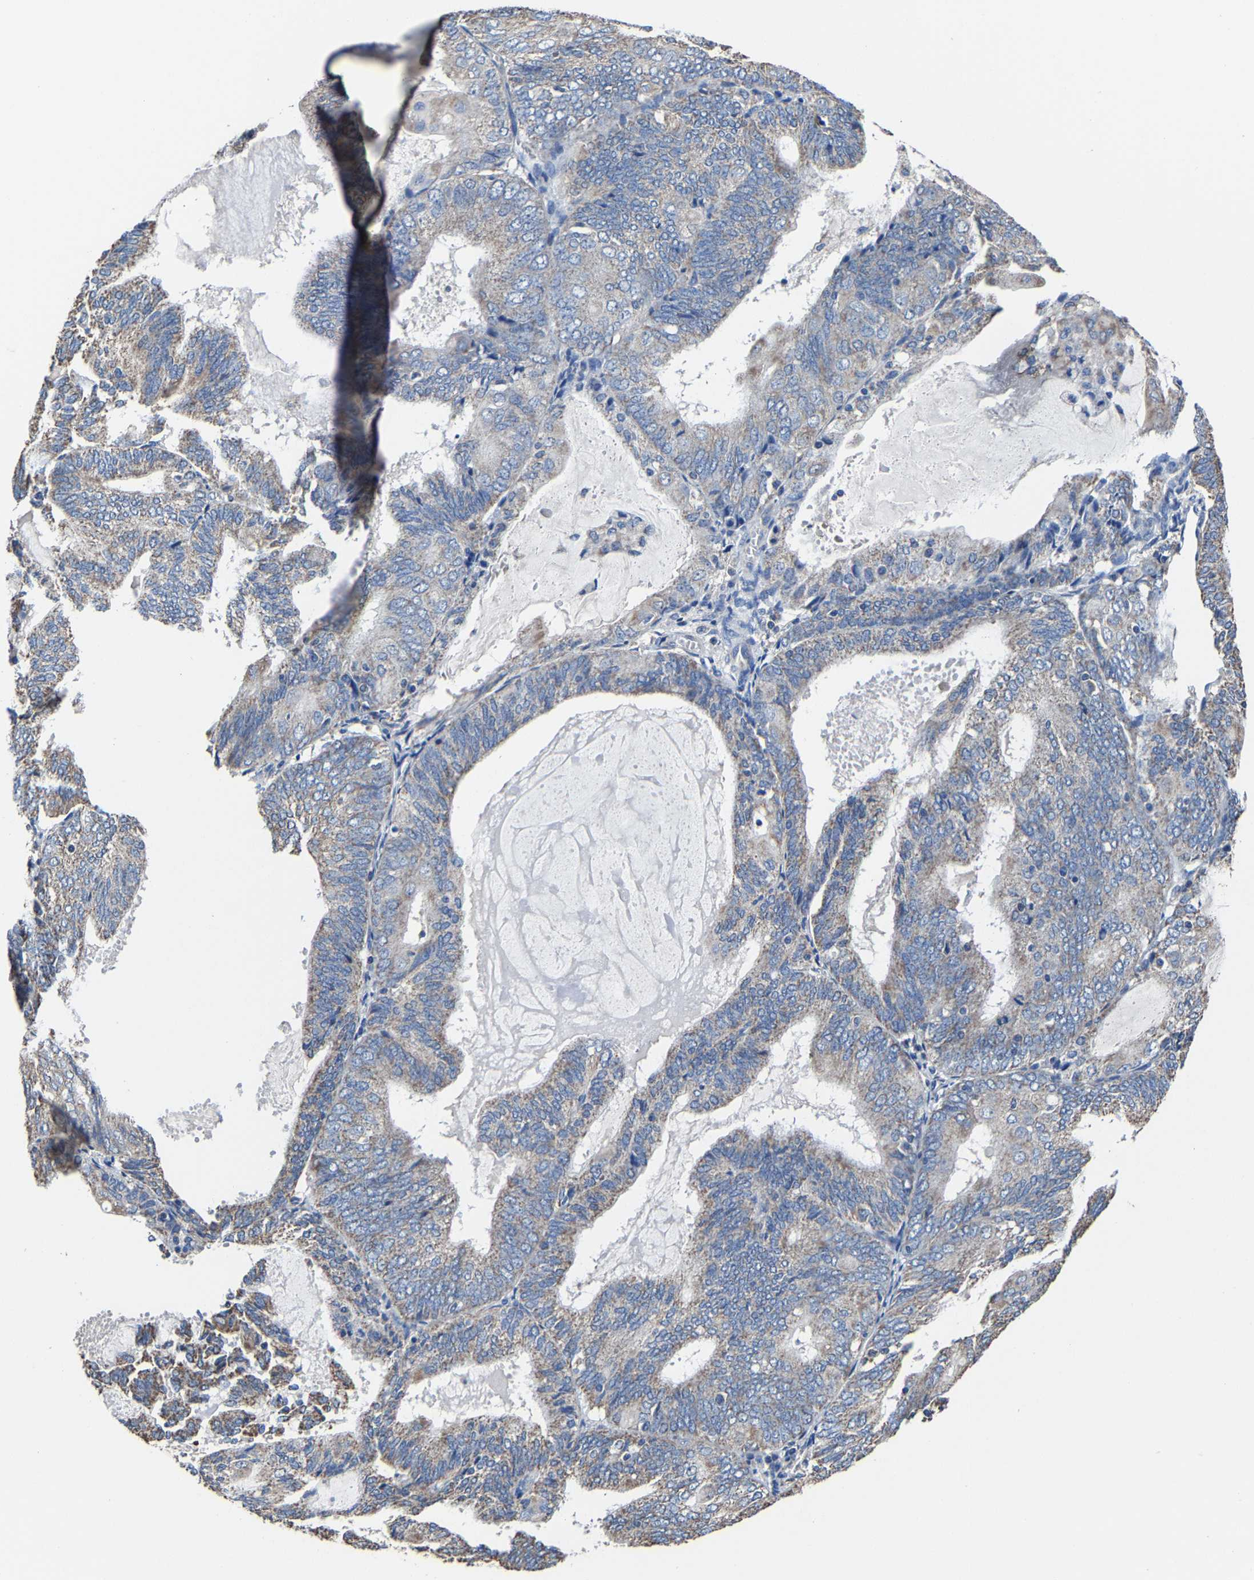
{"staining": {"intensity": "weak", "quantity": "25%-75%", "location": "cytoplasmic/membranous"}, "tissue": "endometrial cancer", "cell_type": "Tumor cells", "image_type": "cancer", "snomed": [{"axis": "morphology", "description": "Adenocarcinoma, NOS"}, {"axis": "topography", "description": "Endometrium"}], "caption": "Endometrial cancer was stained to show a protein in brown. There is low levels of weak cytoplasmic/membranous staining in approximately 25%-75% of tumor cells.", "gene": "ZCCHC7", "patient": {"sex": "female", "age": 81}}